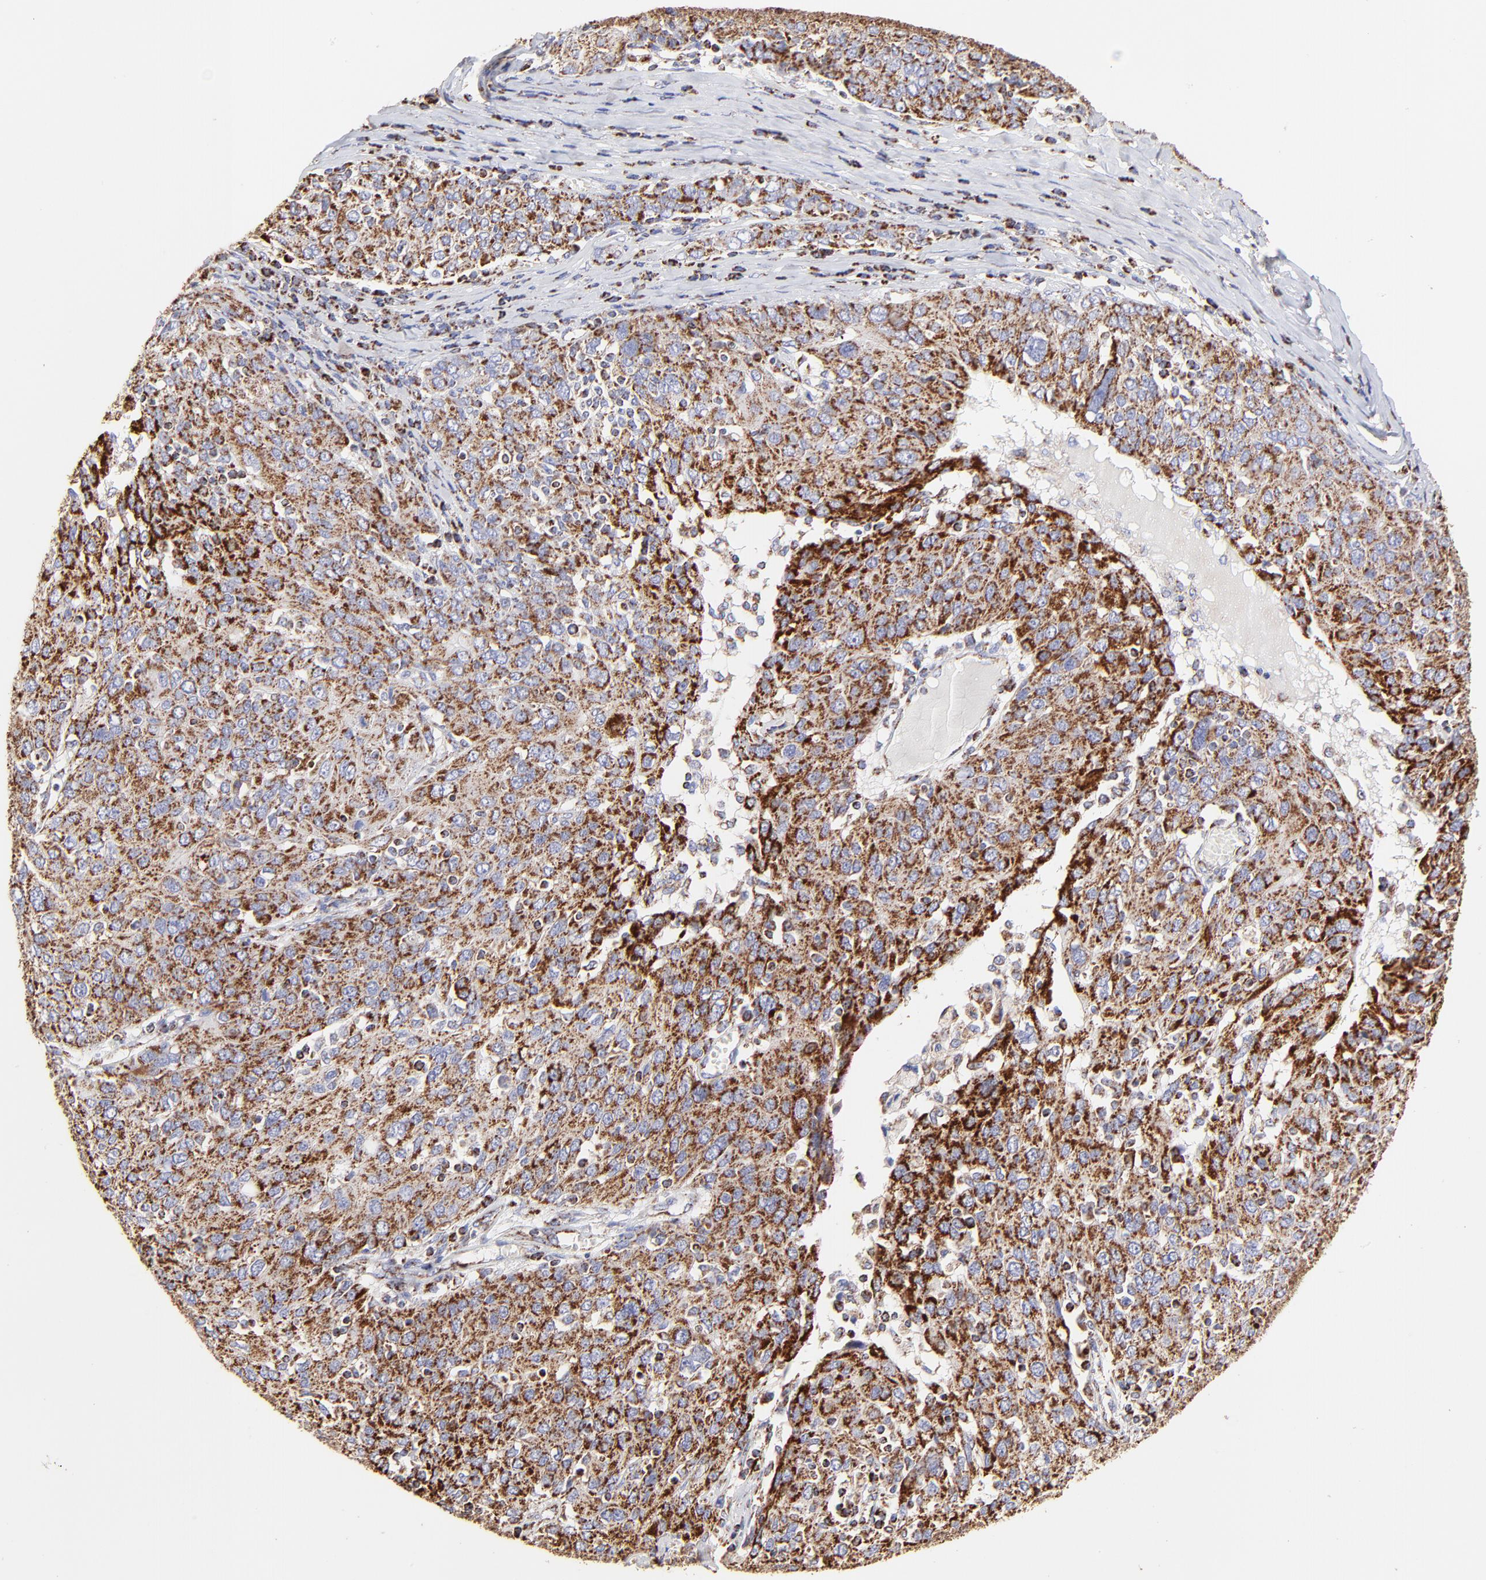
{"staining": {"intensity": "strong", "quantity": ">75%", "location": "cytoplasmic/membranous"}, "tissue": "ovarian cancer", "cell_type": "Tumor cells", "image_type": "cancer", "snomed": [{"axis": "morphology", "description": "Carcinoma, endometroid"}, {"axis": "topography", "description": "Ovary"}], "caption": "Approximately >75% of tumor cells in endometroid carcinoma (ovarian) demonstrate strong cytoplasmic/membranous protein expression as visualized by brown immunohistochemical staining.", "gene": "ECH1", "patient": {"sex": "female", "age": 50}}